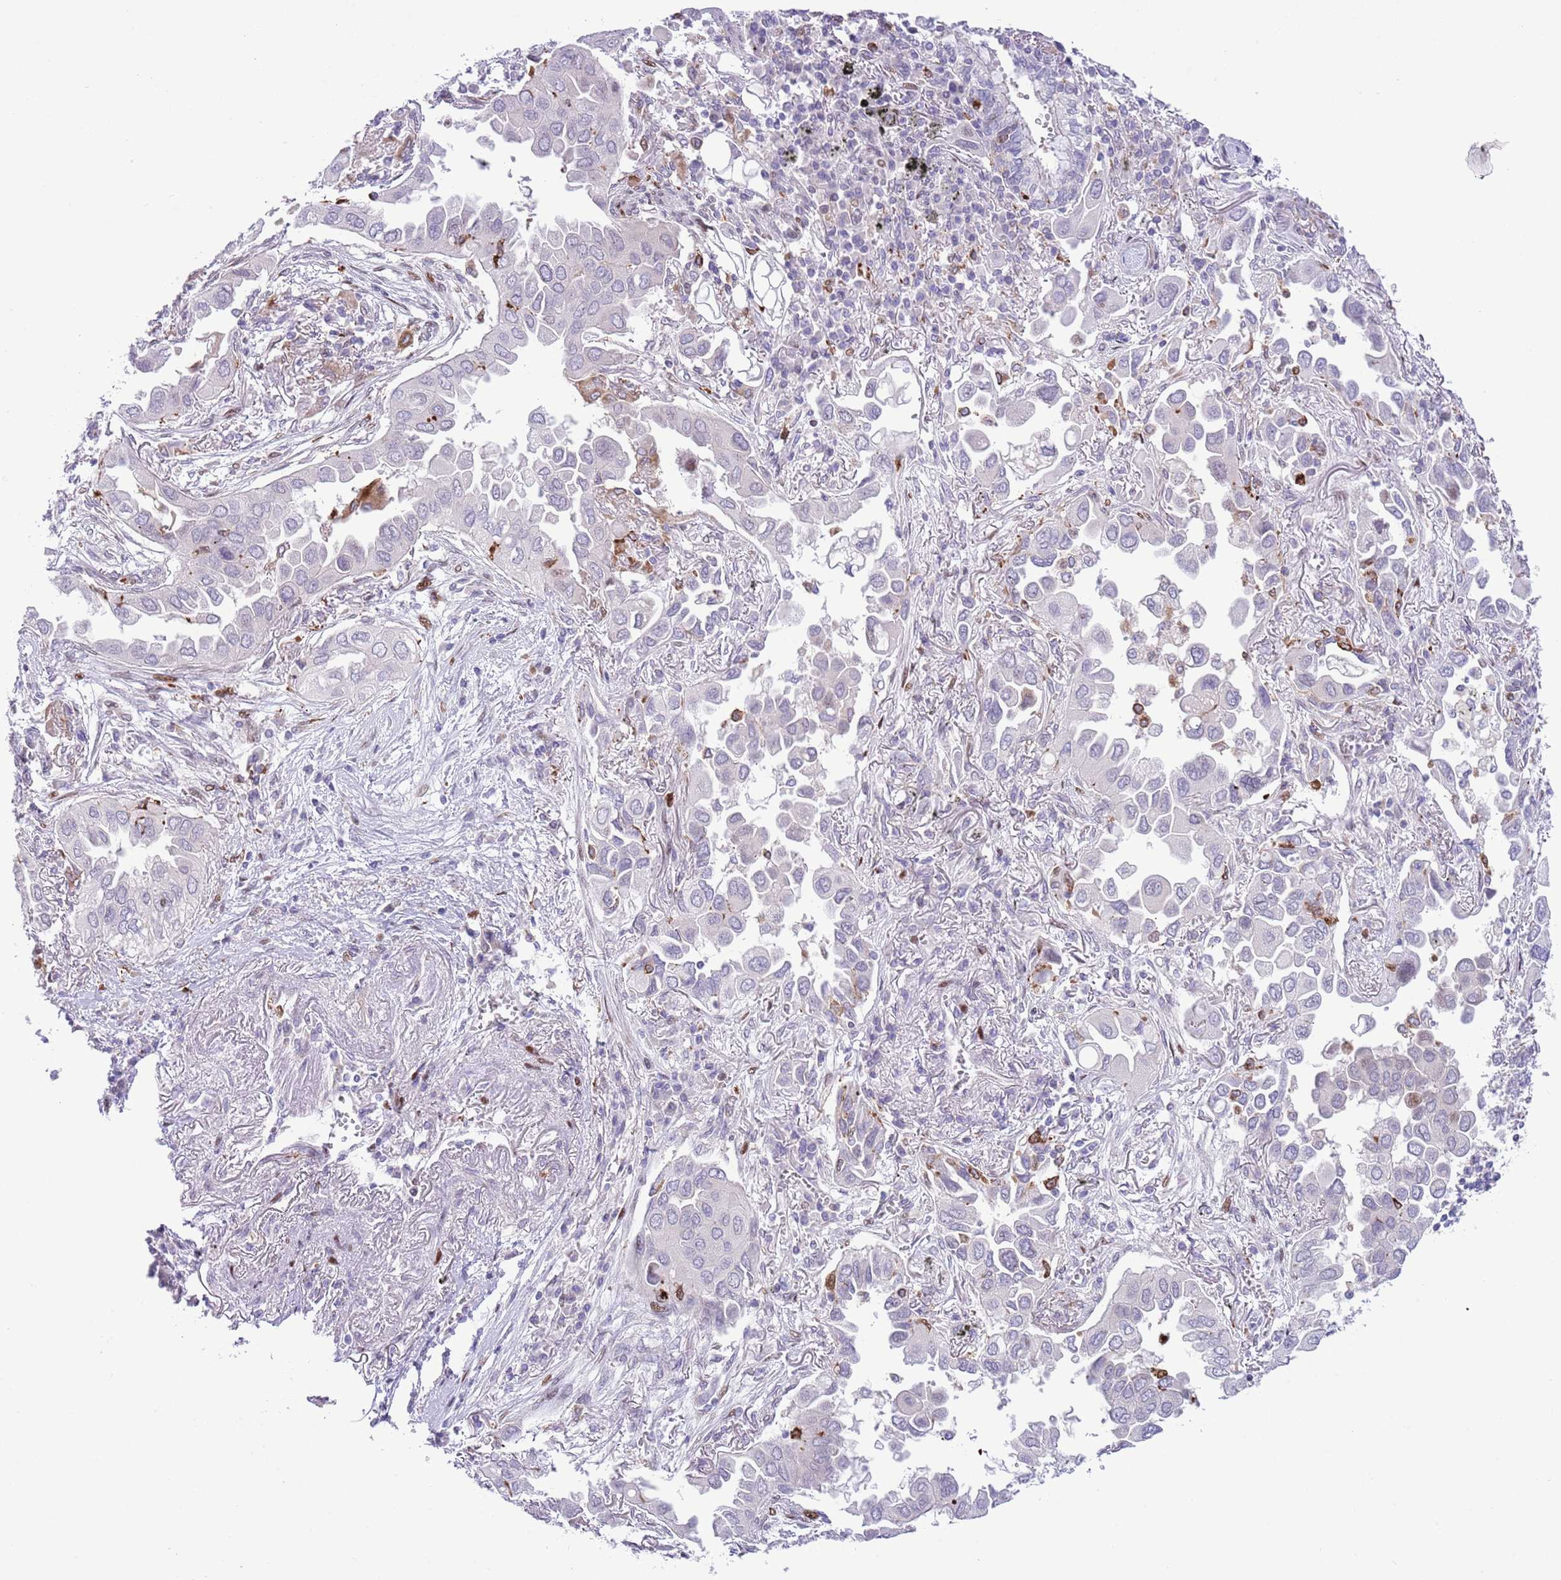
{"staining": {"intensity": "negative", "quantity": "none", "location": "none"}, "tissue": "lung cancer", "cell_type": "Tumor cells", "image_type": "cancer", "snomed": [{"axis": "morphology", "description": "Adenocarcinoma, NOS"}, {"axis": "topography", "description": "Lung"}], "caption": "Tumor cells show no significant positivity in lung cancer.", "gene": "ANO8", "patient": {"sex": "female", "age": 76}}